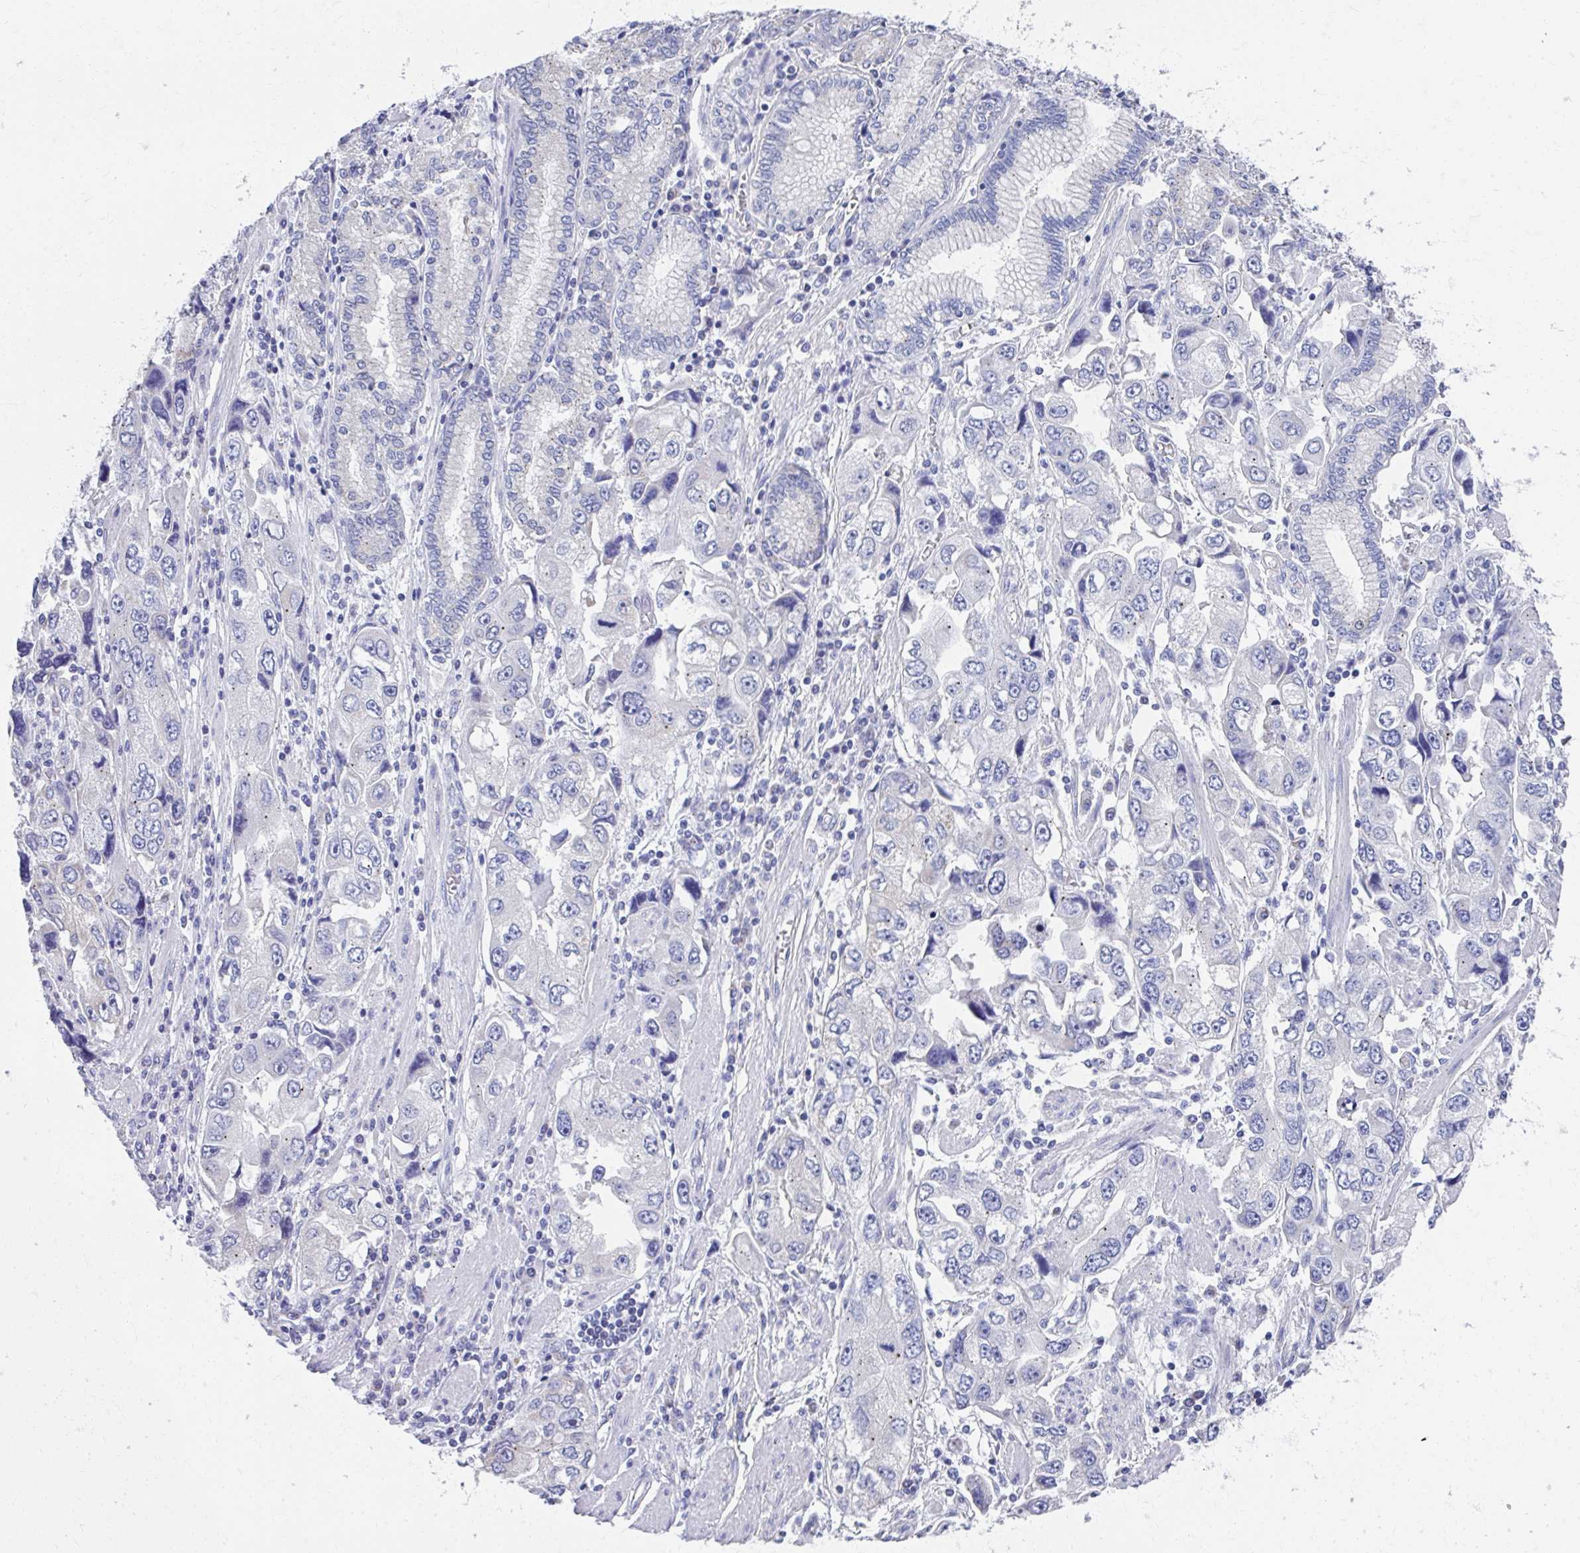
{"staining": {"intensity": "negative", "quantity": "none", "location": "none"}, "tissue": "stomach cancer", "cell_type": "Tumor cells", "image_type": "cancer", "snomed": [{"axis": "morphology", "description": "Adenocarcinoma, NOS"}, {"axis": "topography", "description": "Stomach, lower"}], "caption": "Immunohistochemical staining of human stomach cancer (adenocarcinoma) exhibits no significant staining in tumor cells.", "gene": "TMPRSS2", "patient": {"sex": "female", "age": 93}}